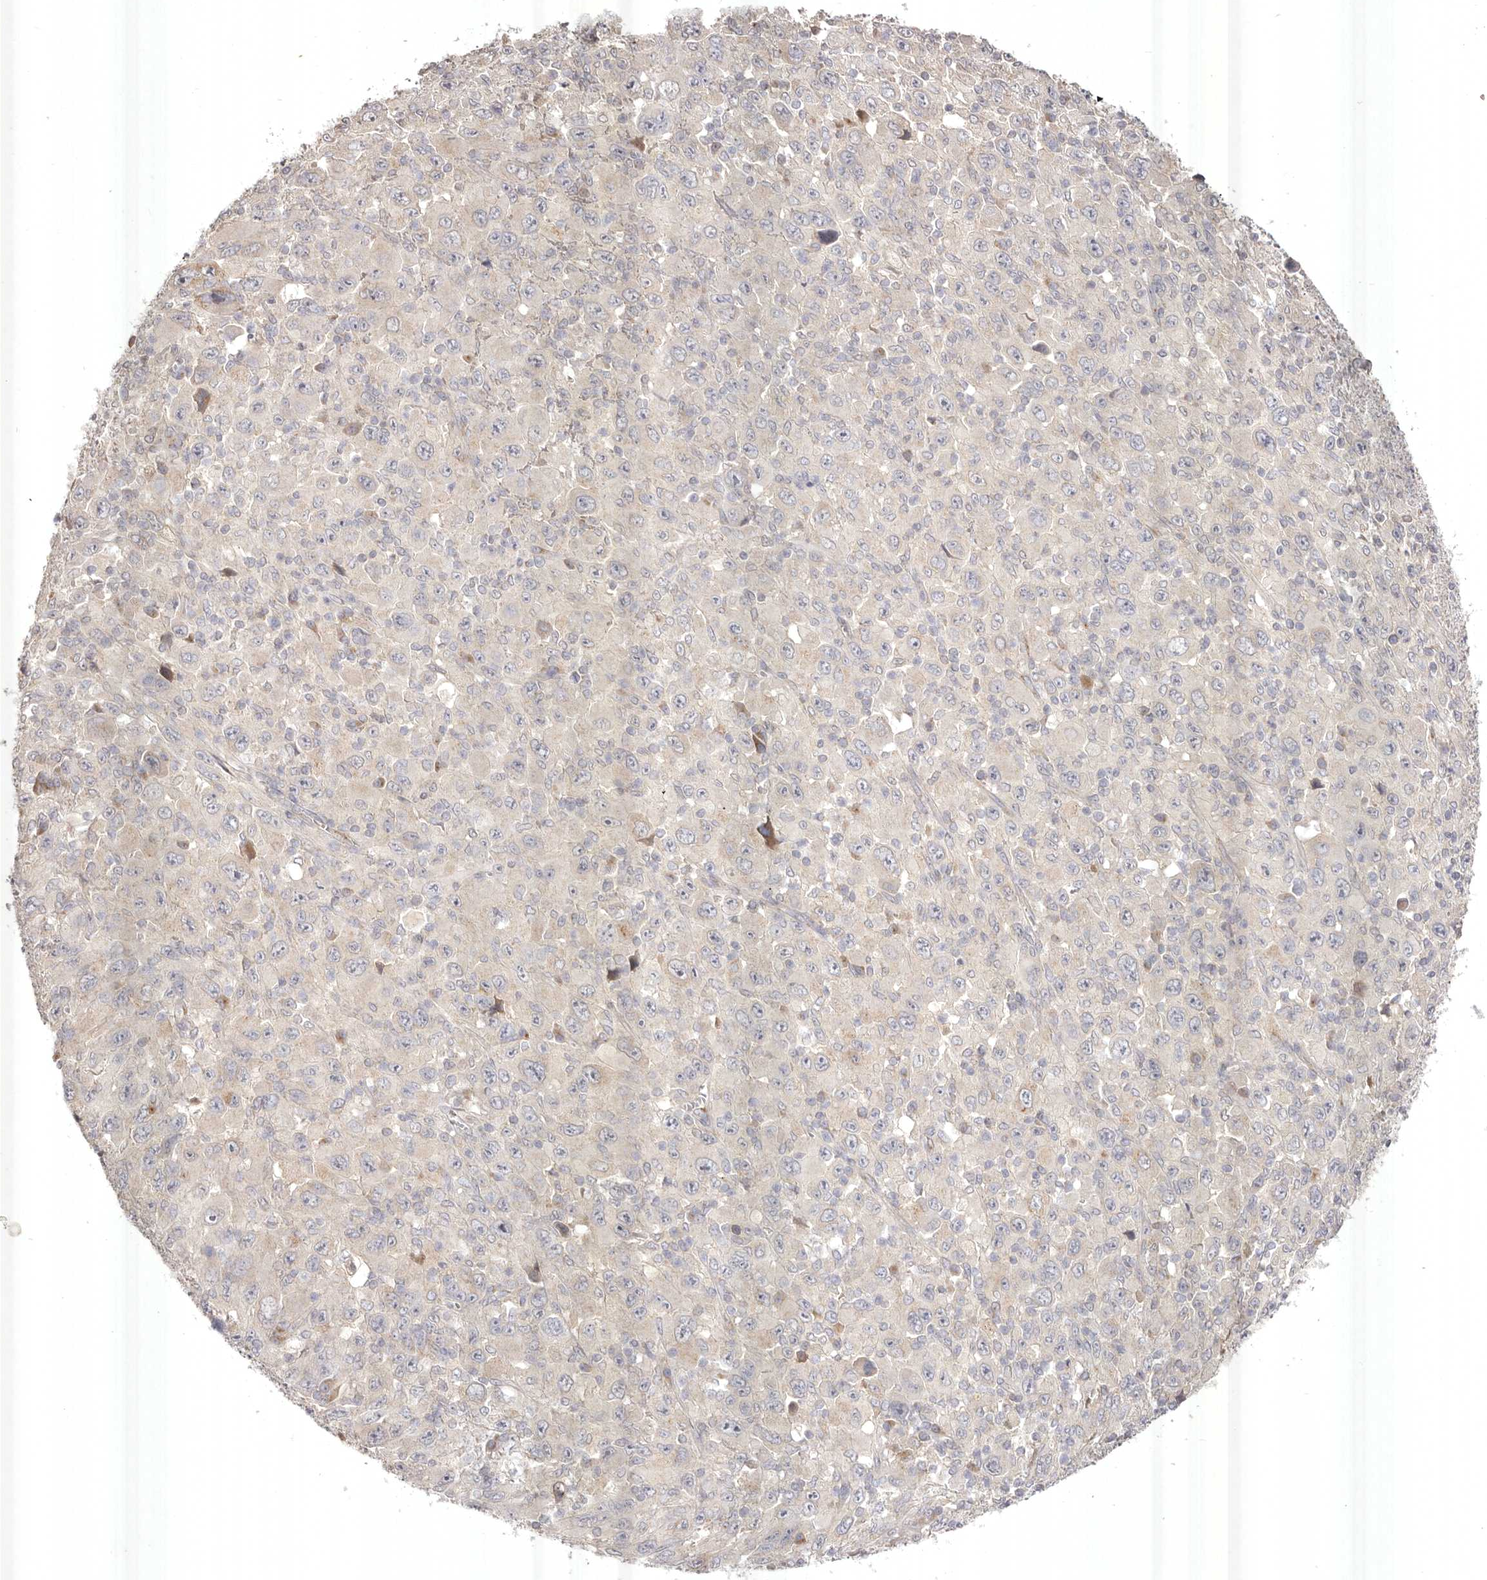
{"staining": {"intensity": "negative", "quantity": "none", "location": "none"}, "tissue": "melanoma", "cell_type": "Tumor cells", "image_type": "cancer", "snomed": [{"axis": "morphology", "description": "Malignant melanoma, Metastatic site"}, {"axis": "topography", "description": "Skin"}], "caption": "Human malignant melanoma (metastatic site) stained for a protein using immunohistochemistry (IHC) reveals no staining in tumor cells.", "gene": "USP24", "patient": {"sex": "female", "age": 56}}